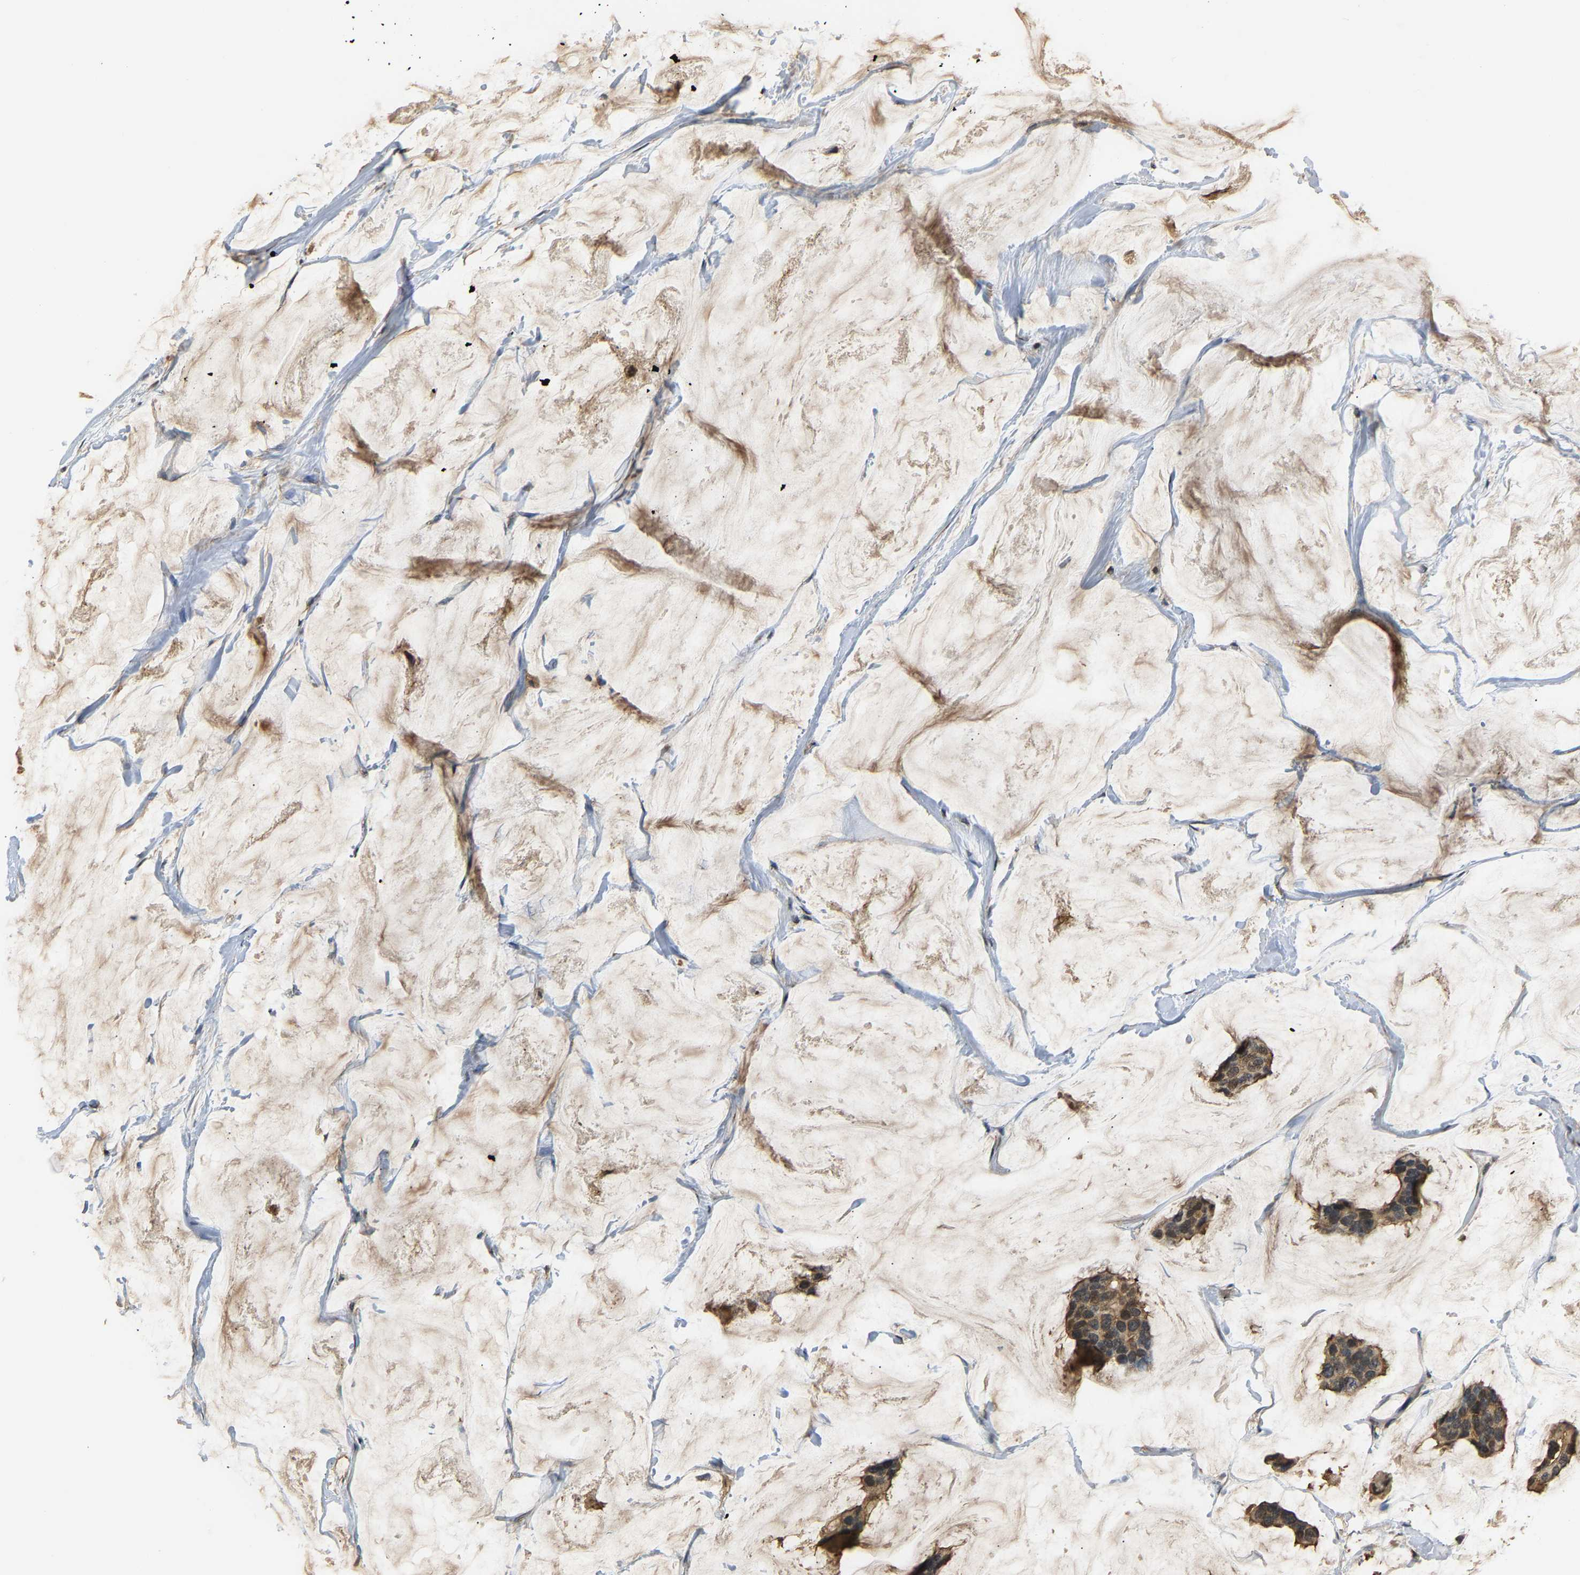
{"staining": {"intensity": "moderate", "quantity": ">75%", "location": "cytoplasmic/membranous"}, "tissue": "breast cancer", "cell_type": "Tumor cells", "image_type": "cancer", "snomed": [{"axis": "morphology", "description": "Normal tissue, NOS"}, {"axis": "morphology", "description": "Duct carcinoma"}, {"axis": "topography", "description": "Breast"}], "caption": "About >75% of tumor cells in breast cancer exhibit moderate cytoplasmic/membranous protein expression as visualized by brown immunohistochemical staining.", "gene": "GPI", "patient": {"sex": "female", "age": 50}}